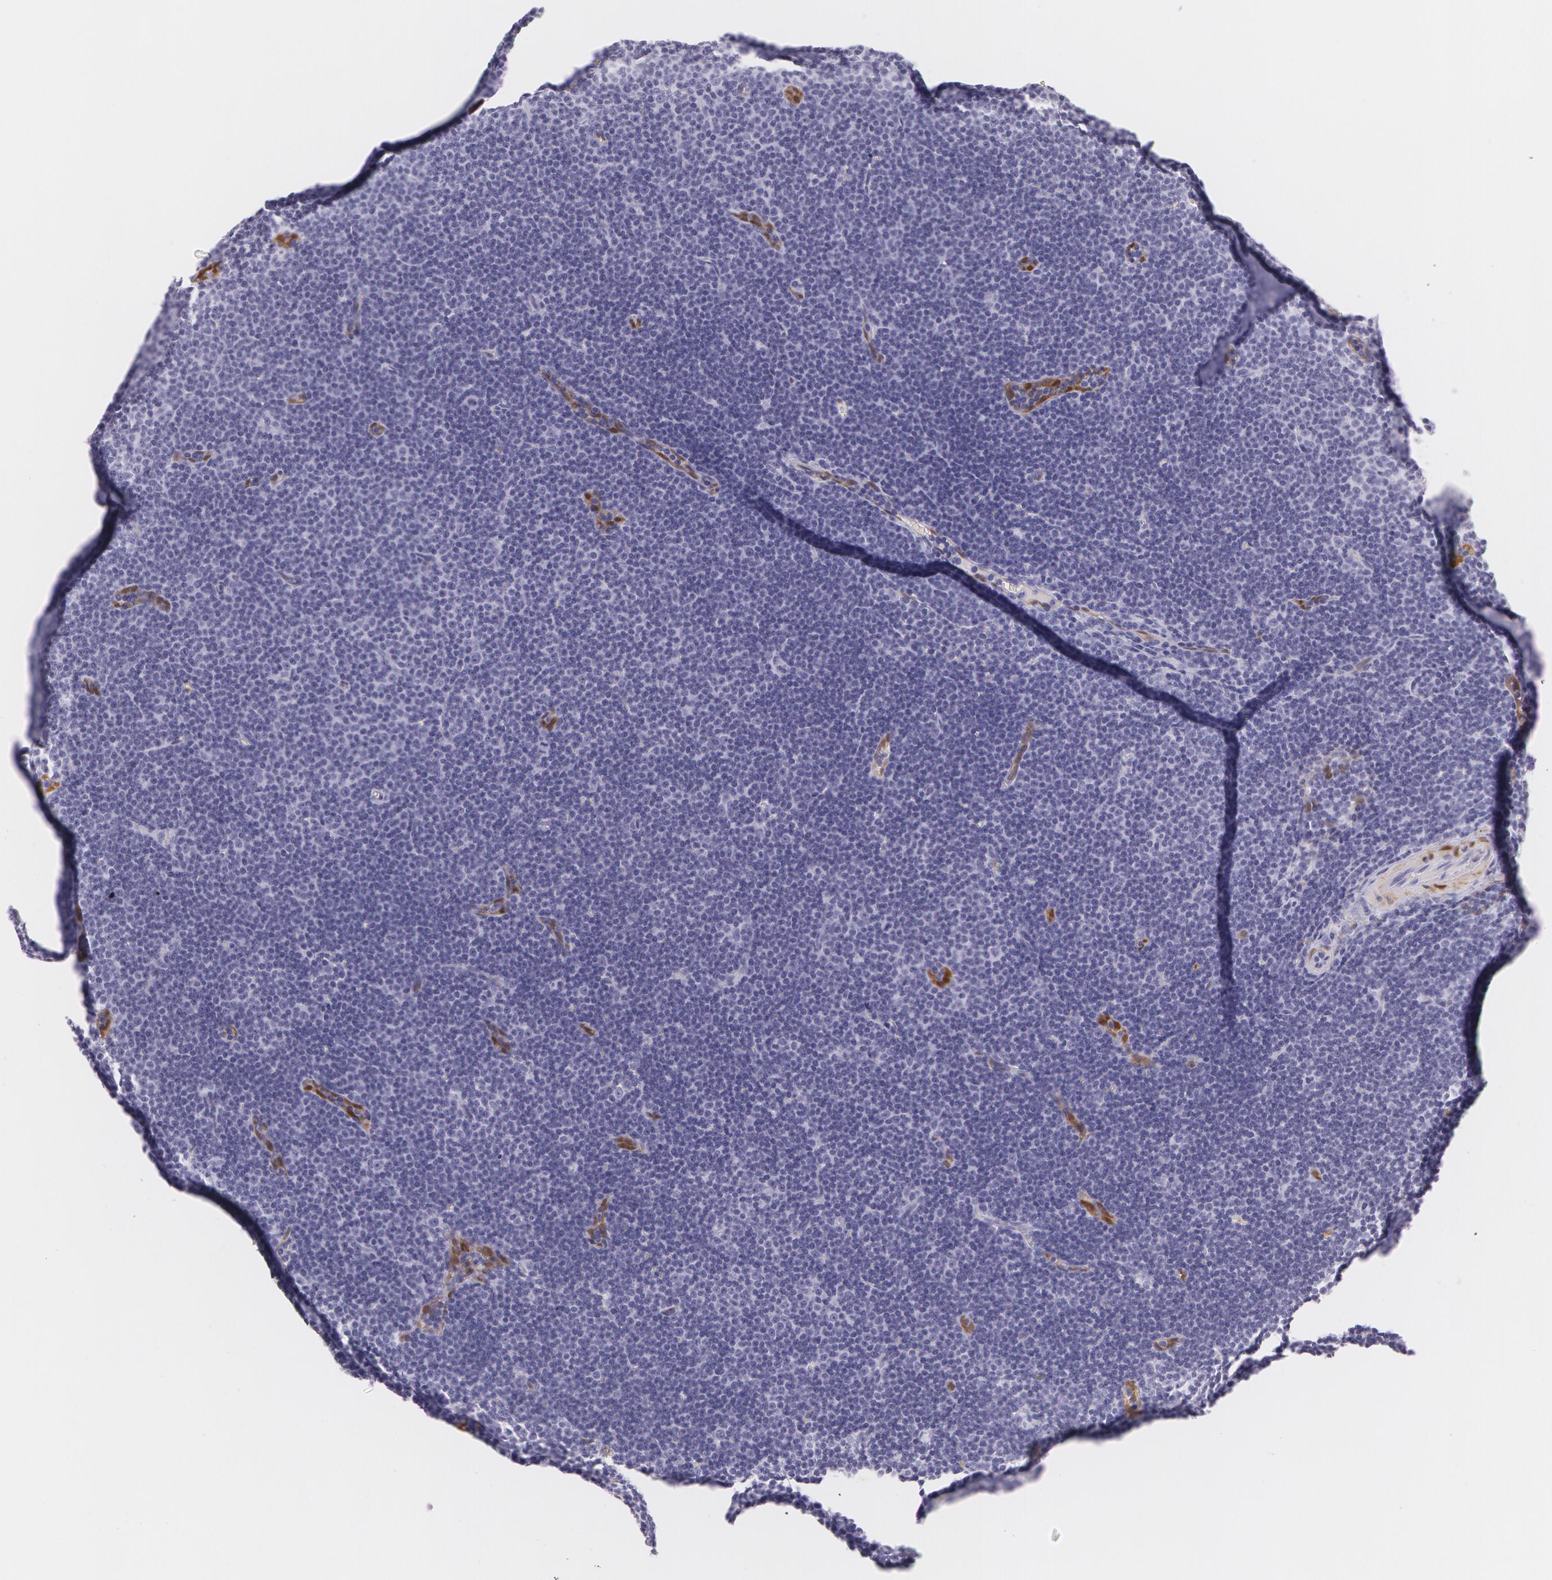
{"staining": {"intensity": "negative", "quantity": "none", "location": "none"}, "tissue": "lymphoma", "cell_type": "Tumor cells", "image_type": "cancer", "snomed": [{"axis": "morphology", "description": "Malignant lymphoma, non-Hodgkin's type, Low grade"}, {"axis": "topography", "description": "Lymph node"}], "caption": "An IHC histopathology image of lymphoma is shown. There is no staining in tumor cells of lymphoma.", "gene": "SNCG", "patient": {"sex": "male", "age": 57}}